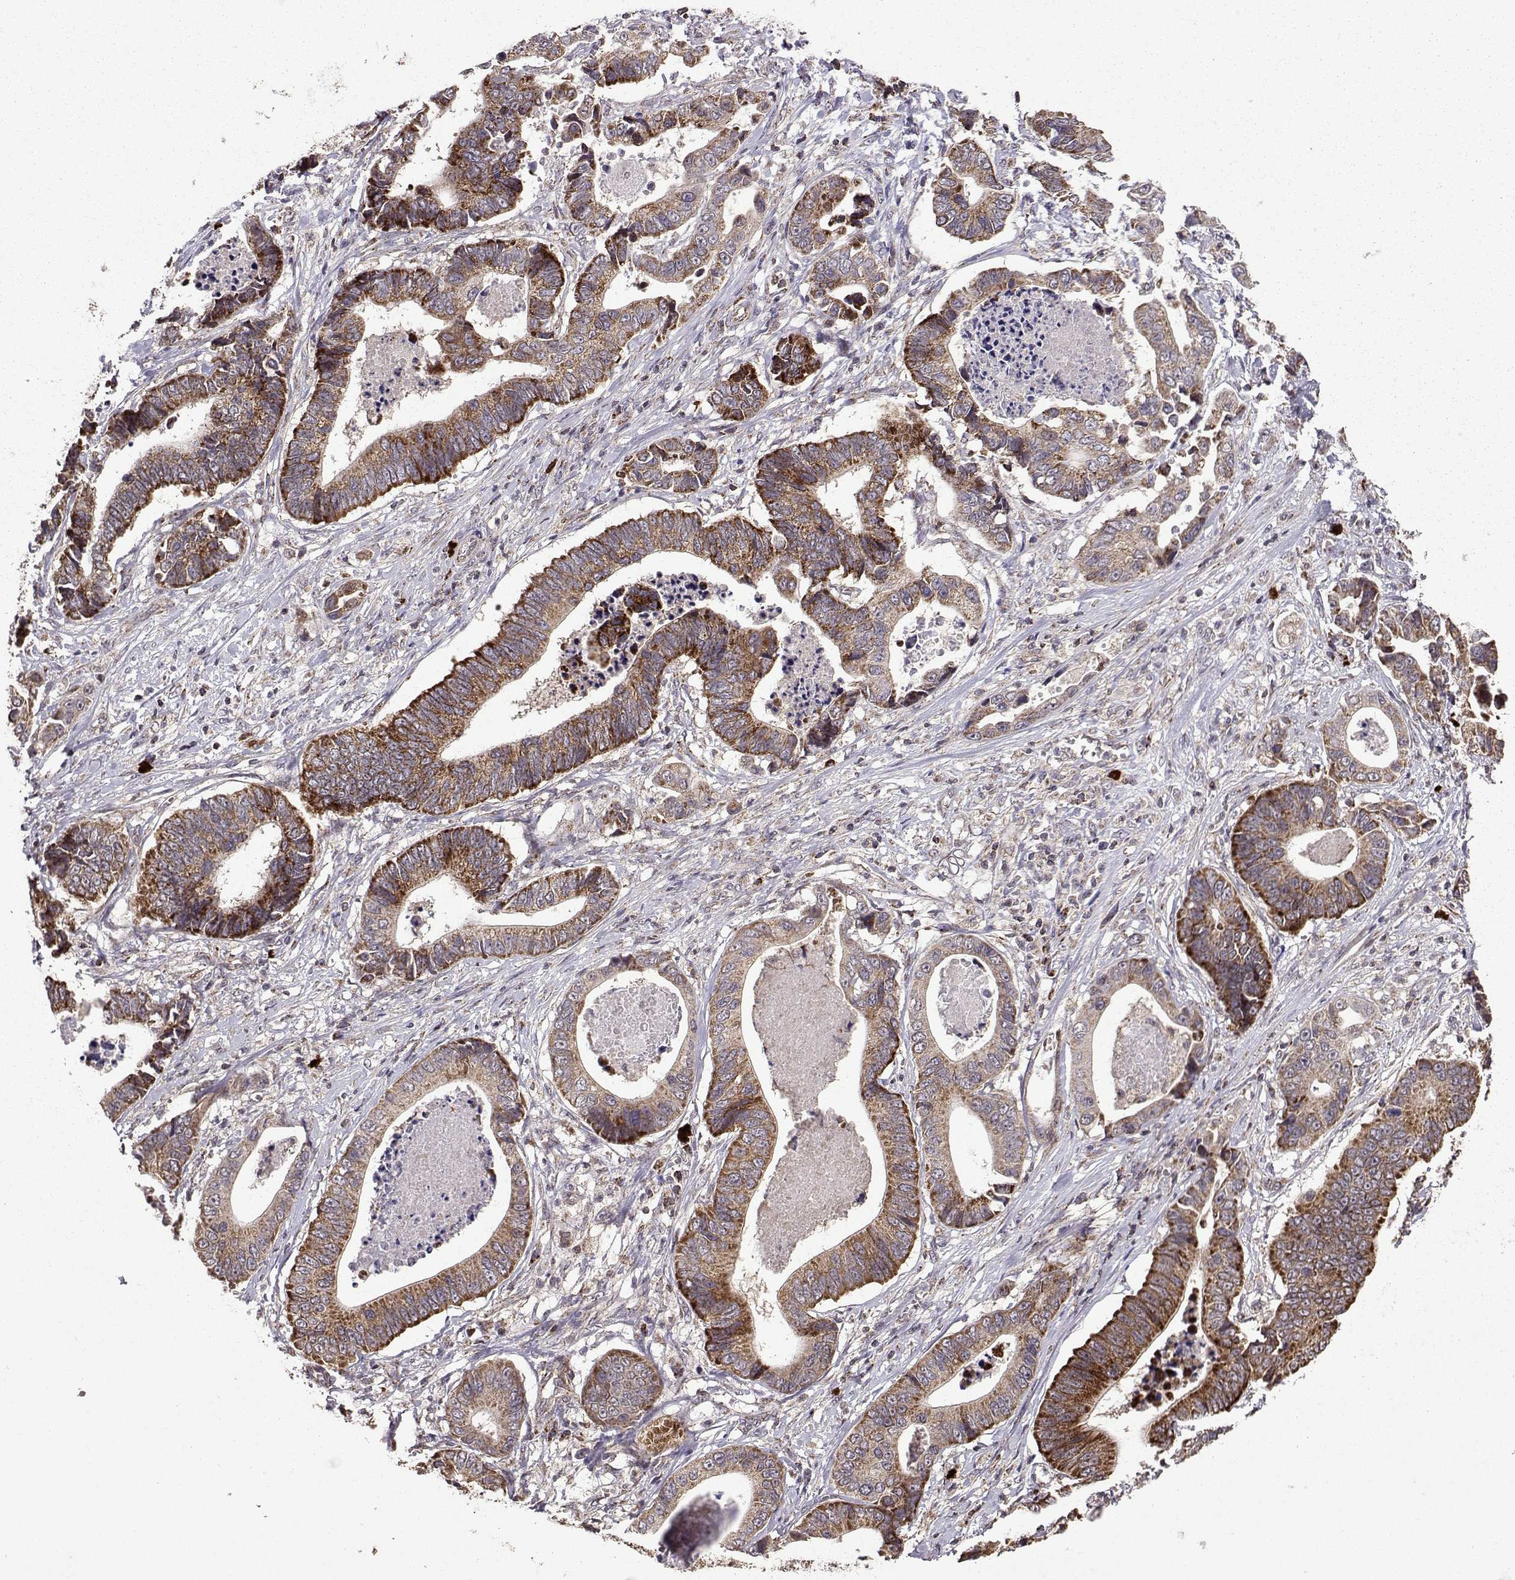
{"staining": {"intensity": "strong", "quantity": "<25%", "location": "cytoplasmic/membranous"}, "tissue": "stomach cancer", "cell_type": "Tumor cells", "image_type": "cancer", "snomed": [{"axis": "morphology", "description": "Adenocarcinoma, NOS"}, {"axis": "topography", "description": "Stomach"}], "caption": "Protein staining by immunohistochemistry (IHC) shows strong cytoplasmic/membranous staining in about <25% of tumor cells in stomach cancer.", "gene": "TAB2", "patient": {"sex": "male", "age": 84}}